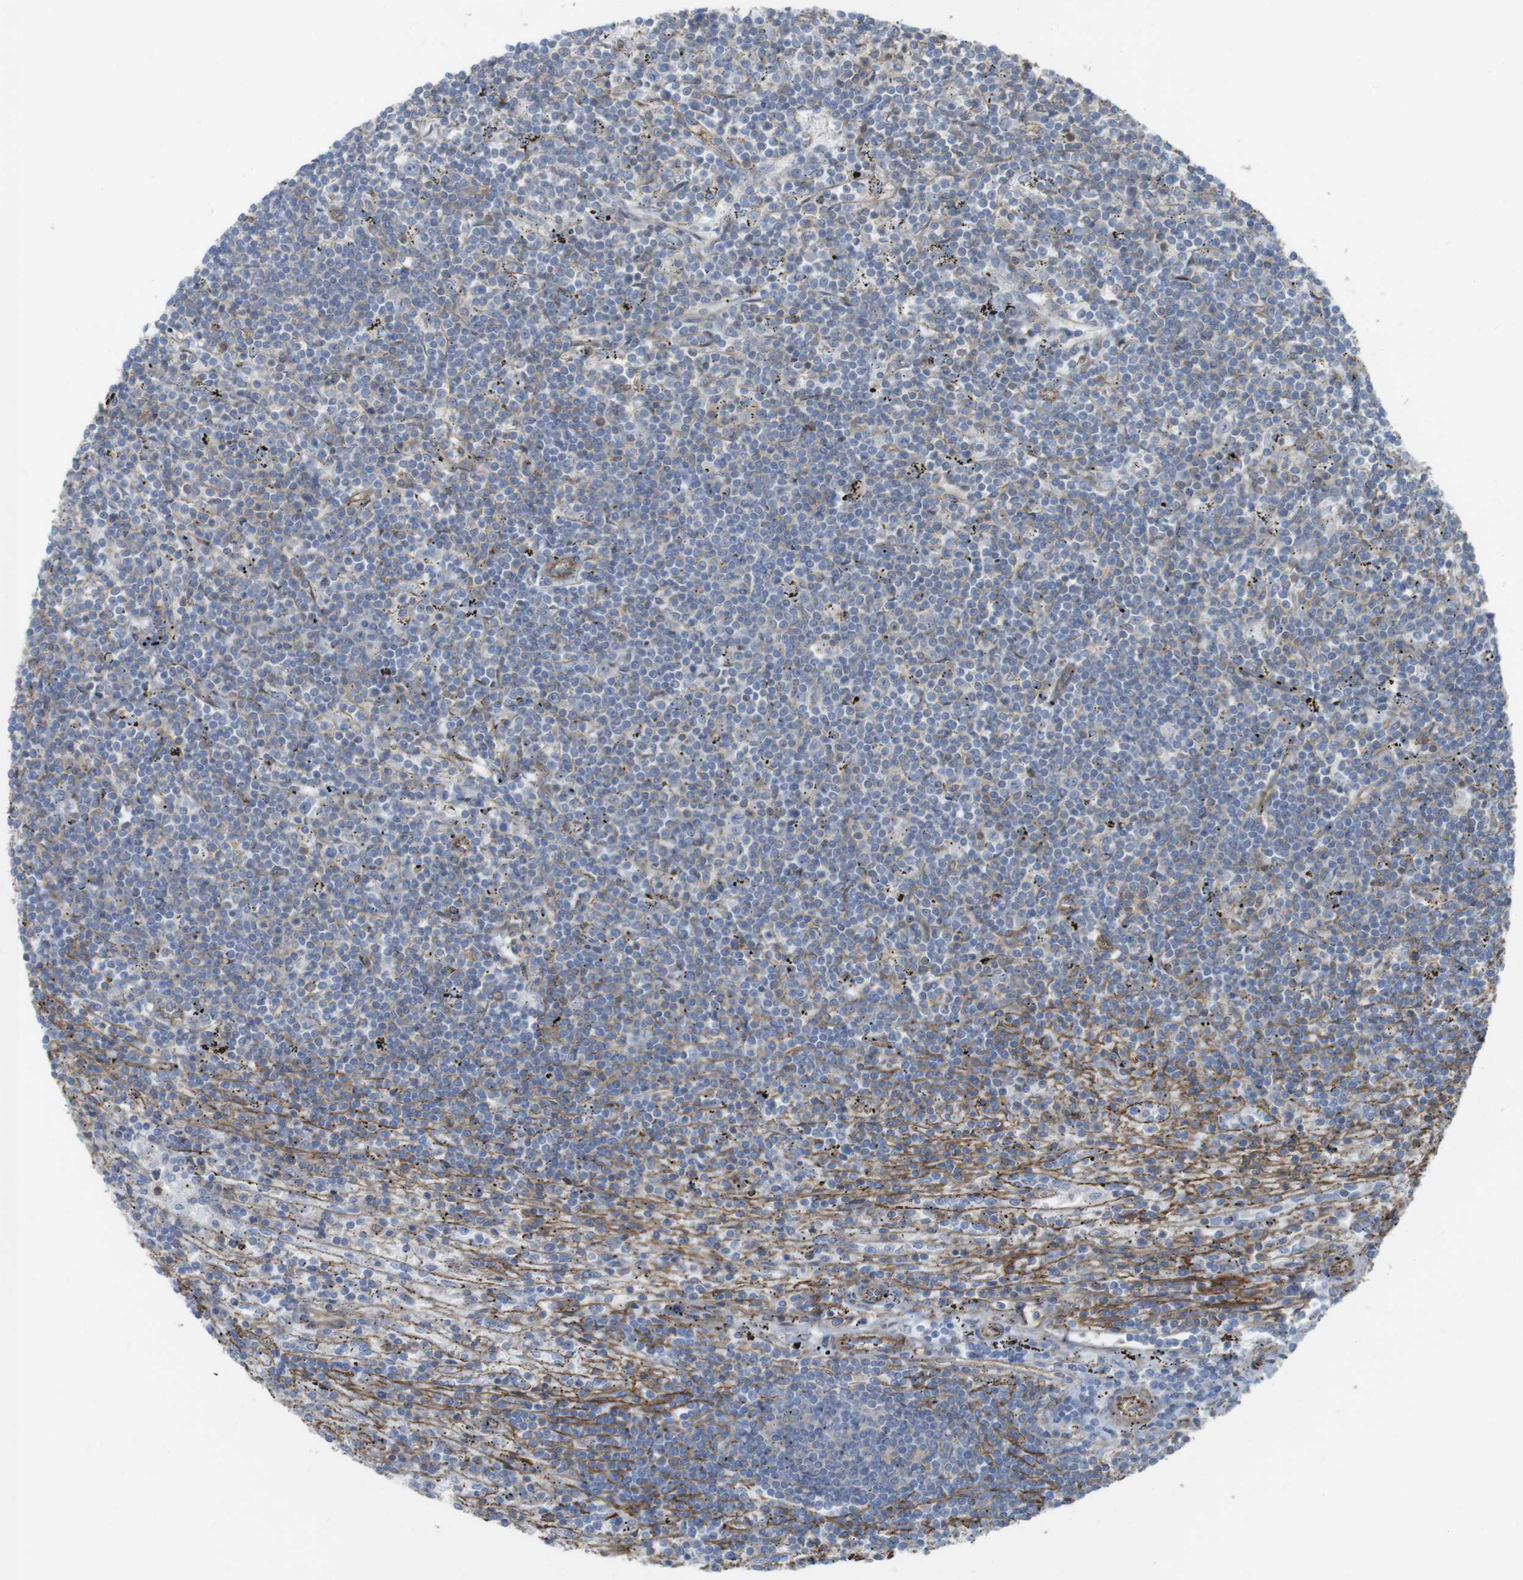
{"staining": {"intensity": "weak", "quantity": "25%-75%", "location": "cytoplasmic/membranous"}, "tissue": "lymphoma", "cell_type": "Tumor cells", "image_type": "cancer", "snomed": [{"axis": "morphology", "description": "Malignant lymphoma, non-Hodgkin's type, Low grade"}, {"axis": "topography", "description": "Spleen"}], "caption": "Protein expression analysis of low-grade malignant lymphoma, non-Hodgkin's type demonstrates weak cytoplasmic/membranous staining in about 25%-75% of tumor cells.", "gene": "PREX2", "patient": {"sex": "male", "age": 76}}